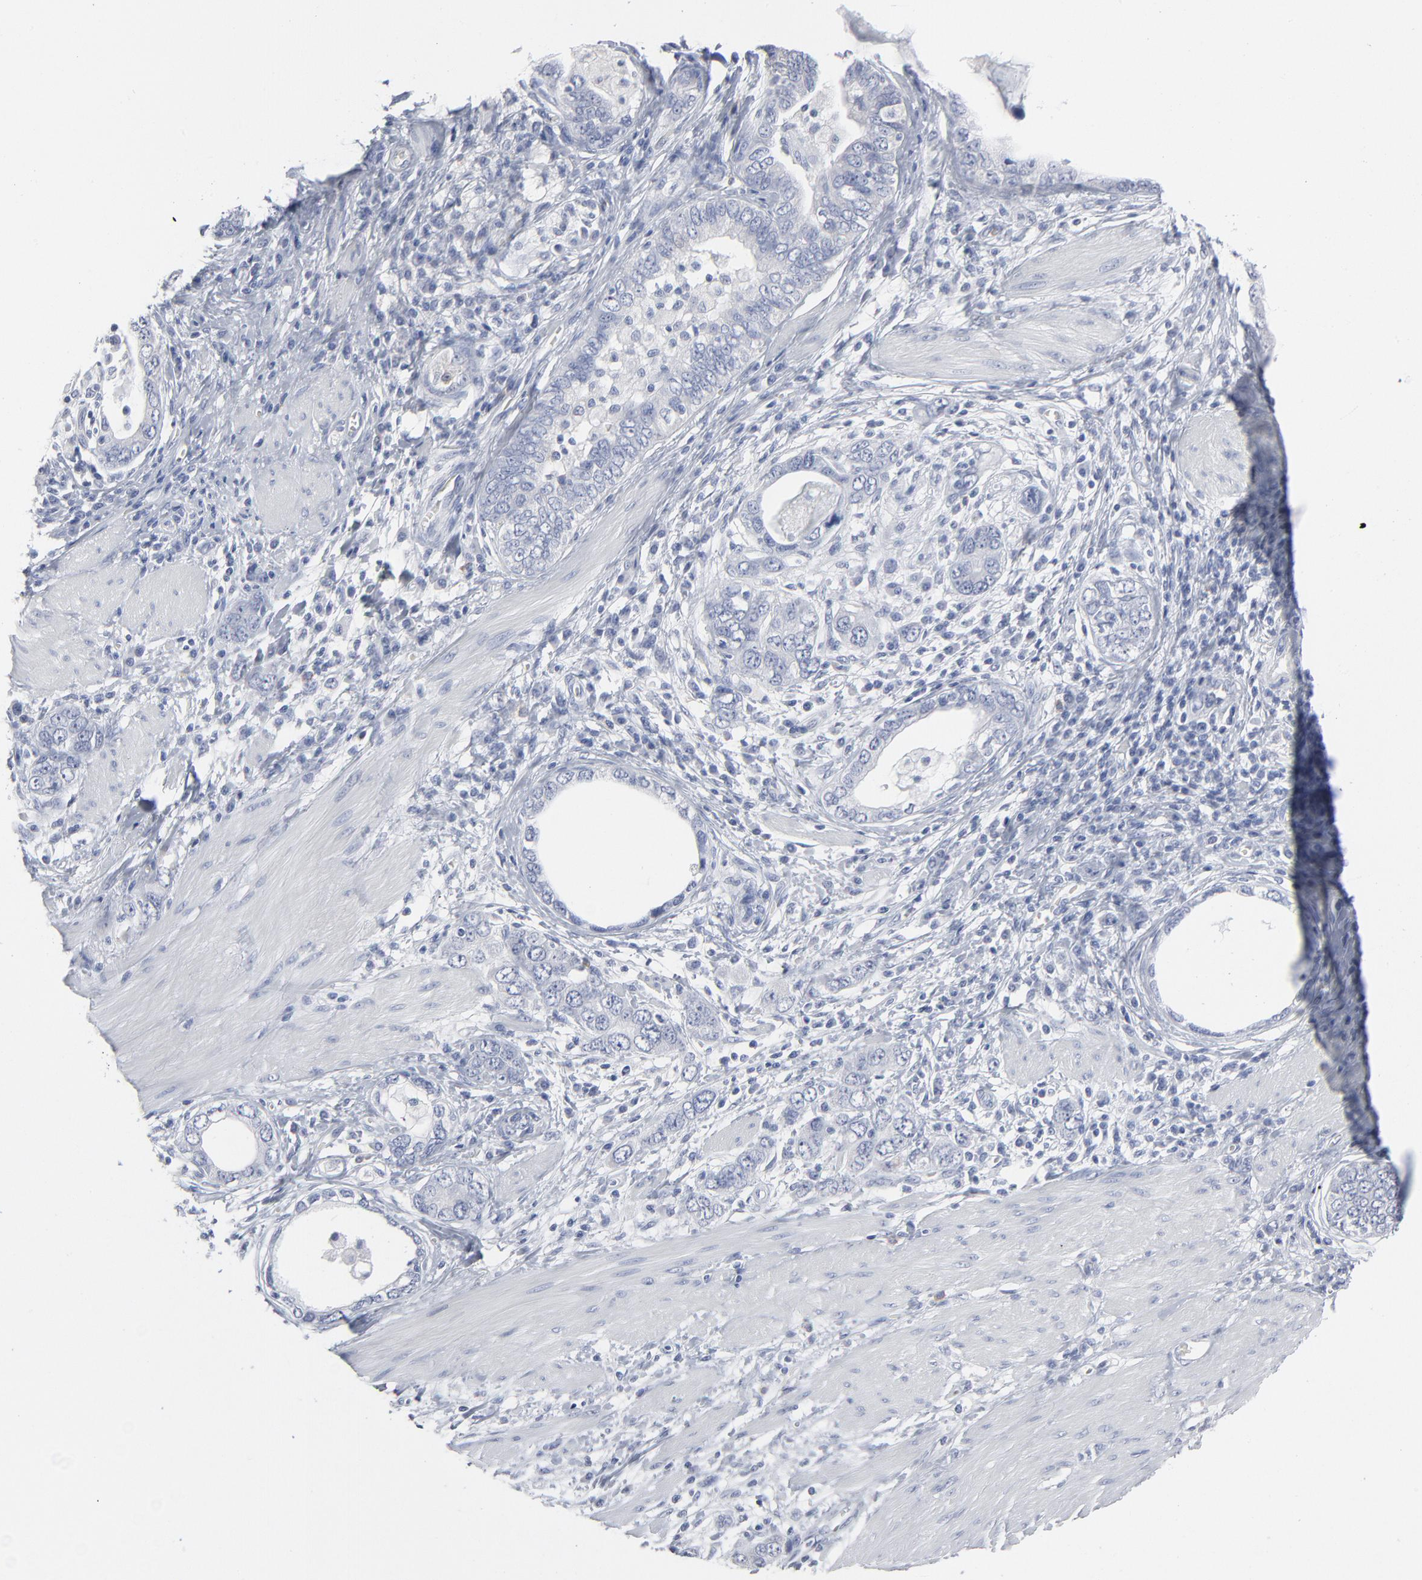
{"staining": {"intensity": "negative", "quantity": "none", "location": "none"}, "tissue": "stomach cancer", "cell_type": "Tumor cells", "image_type": "cancer", "snomed": [{"axis": "morphology", "description": "Adenocarcinoma, NOS"}, {"axis": "topography", "description": "Stomach, lower"}], "caption": "A photomicrograph of human adenocarcinoma (stomach) is negative for staining in tumor cells.", "gene": "PAGE1", "patient": {"sex": "female", "age": 93}}